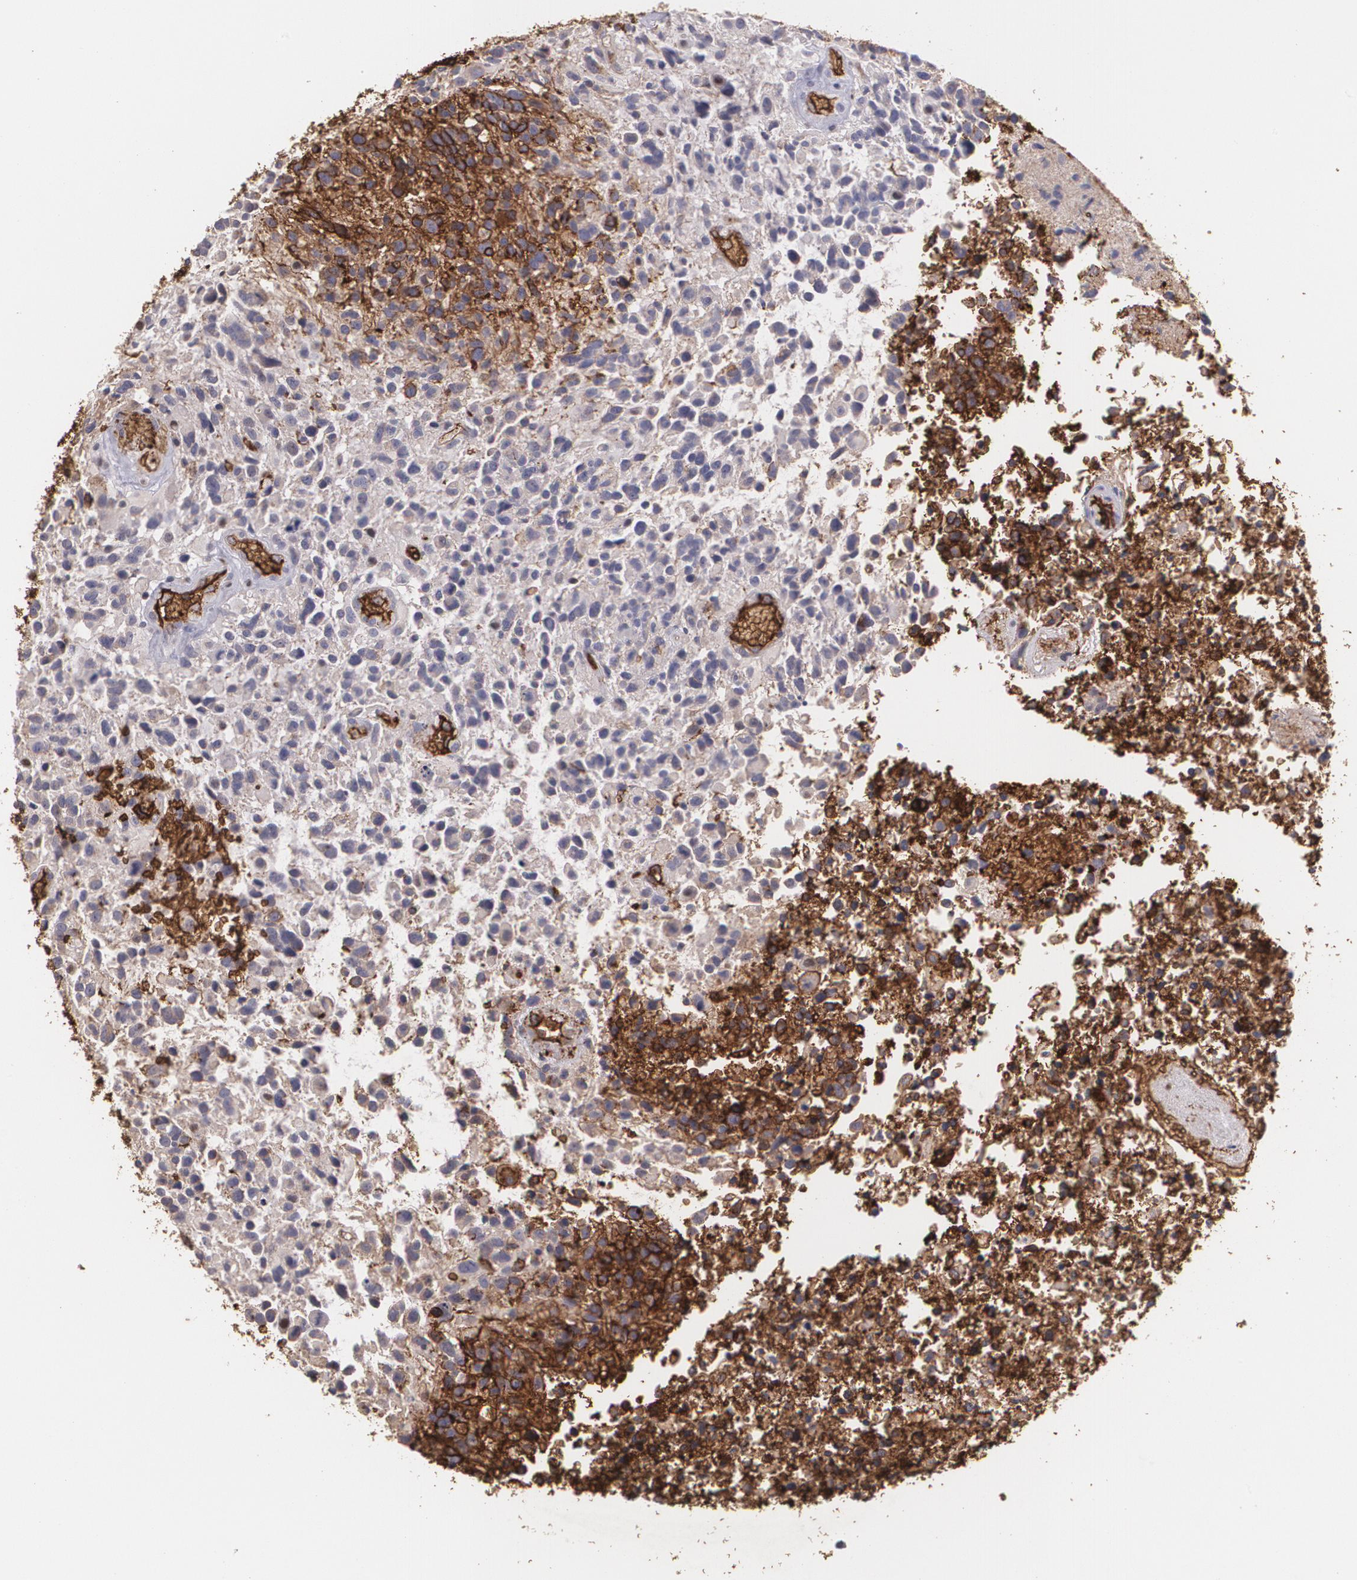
{"staining": {"intensity": "strong", "quantity": "25%-75%", "location": "cytoplasmic/membranous"}, "tissue": "glioma", "cell_type": "Tumor cells", "image_type": "cancer", "snomed": [{"axis": "morphology", "description": "Glioma, malignant, High grade"}, {"axis": "topography", "description": "Brain"}], "caption": "Immunohistochemical staining of glioma demonstrates high levels of strong cytoplasmic/membranous protein positivity in about 25%-75% of tumor cells.", "gene": "SLC2A1", "patient": {"sex": "male", "age": 72}}